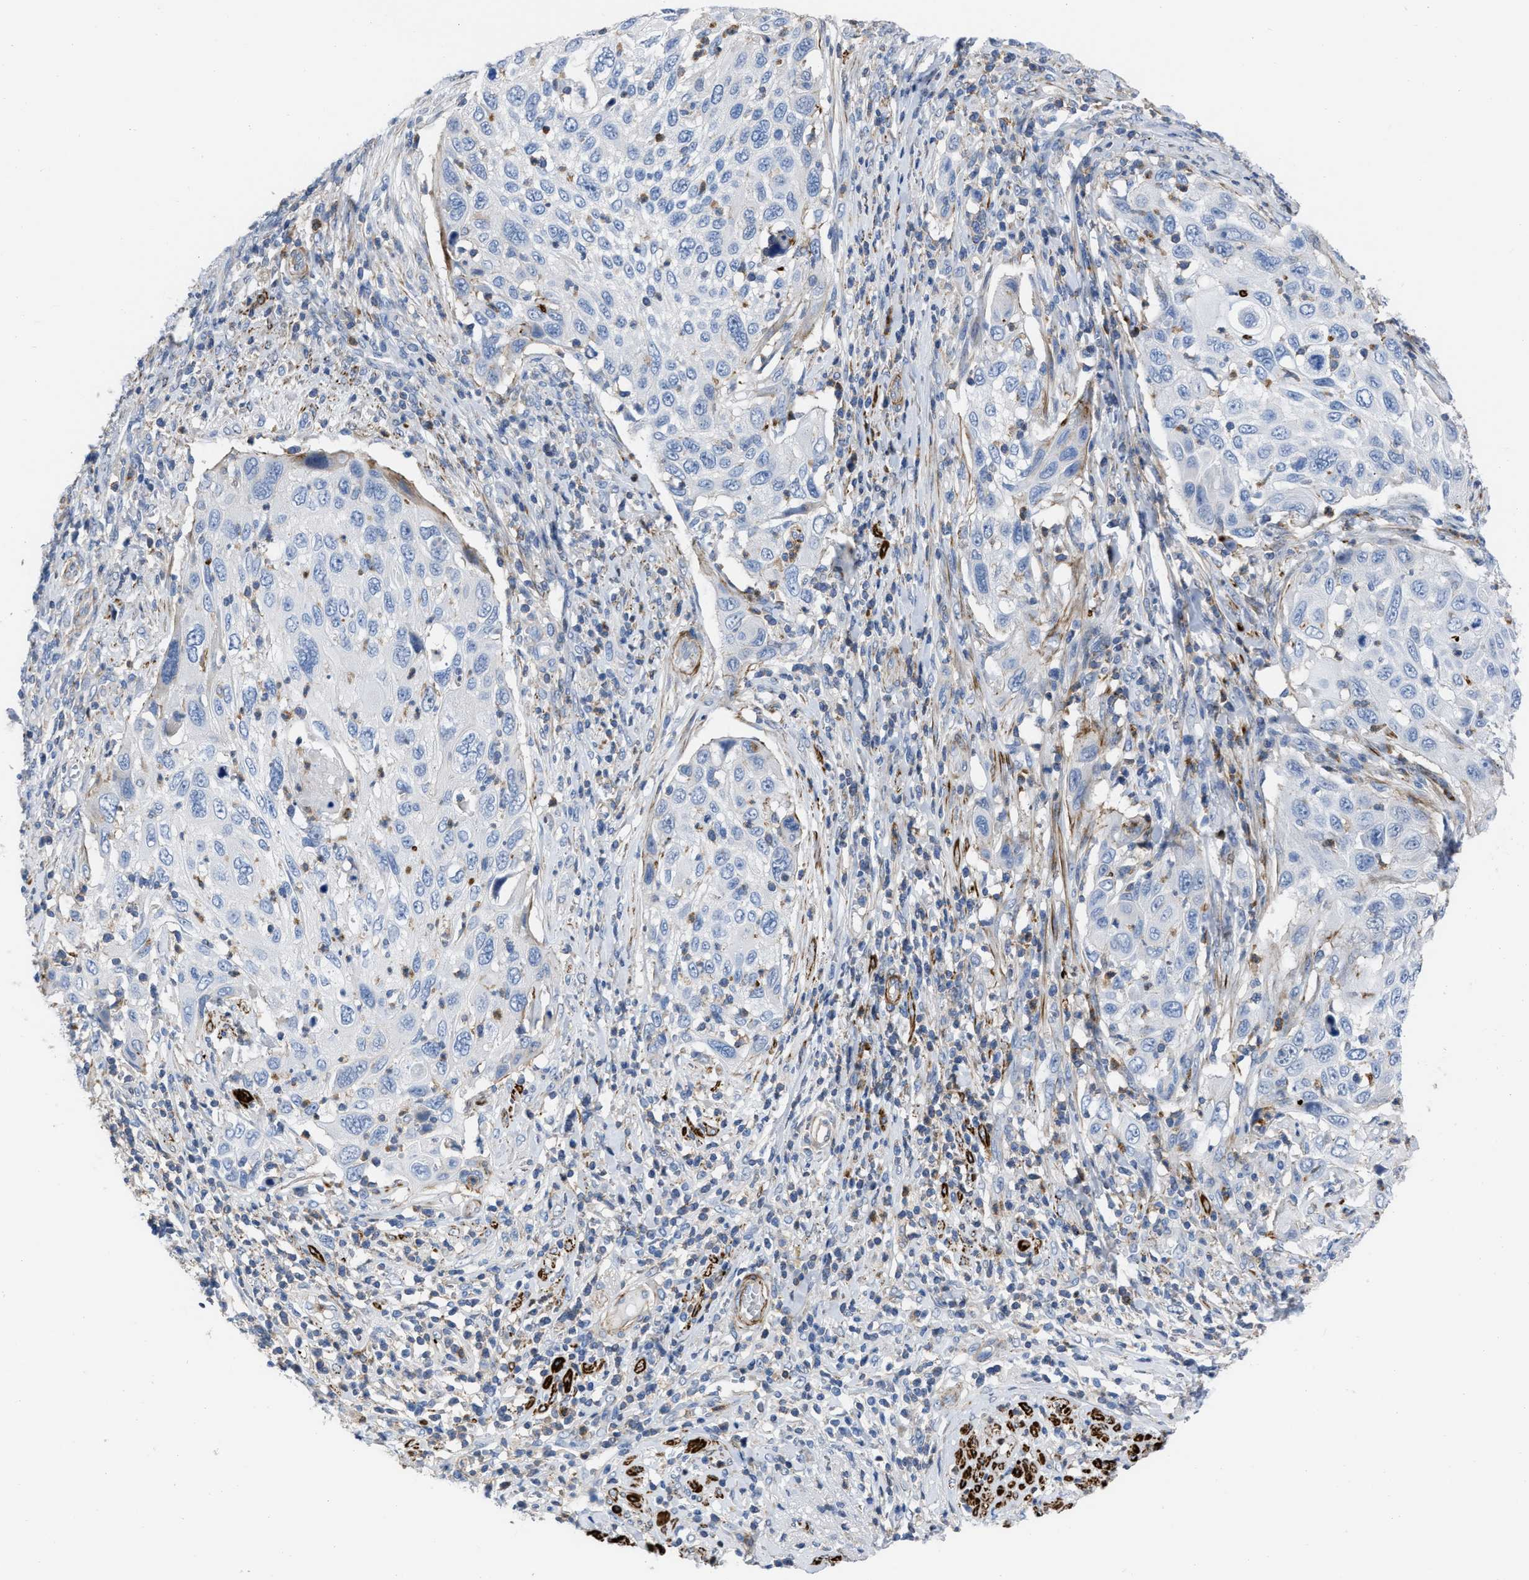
{"staining": {"intensity": "negative", "quantity": "none", "location": "none"}, "tissue": "cervical cancer", "cell_type": "Tumor cells", "image_type": "cancer", "snomed": [{"axis": "morphology", "description": "Squamous cell carcinoma, NOS"}, {"axis": "topography", "description": "Cervix"}], "caption": "There is no significant positivity in tumor cells of cervical cancer. The staining is performed using DAB brown chromogen with nuclei counter-stained in using hematoxylin.", "gene": "PRMT2", "patient": {"sex": "female", "age": 70}}